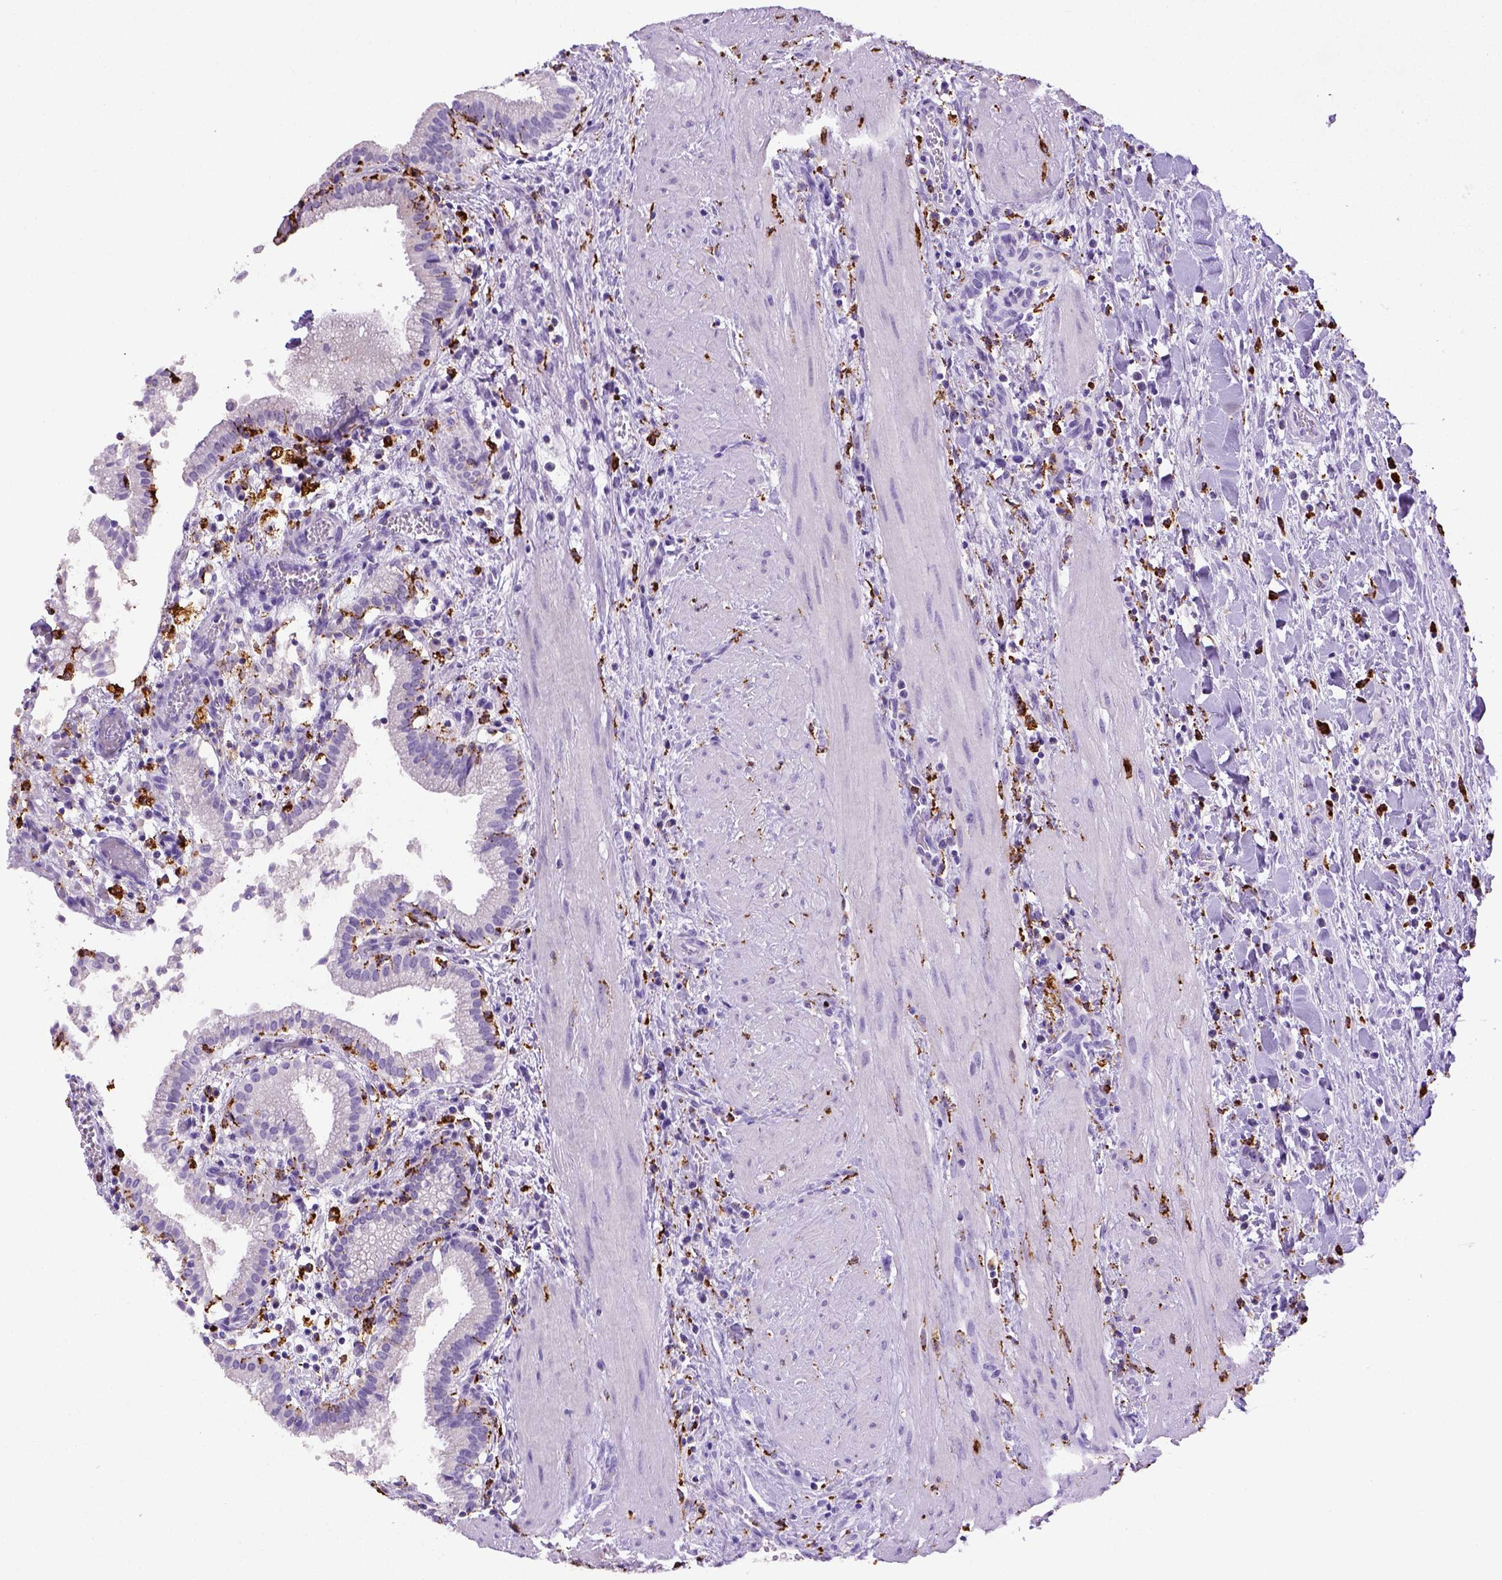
{"staining": {"intensity": "negative", "quantity": "none", "location": "none"}, "tissue": "gallbladder", "cell_type": "Glandular cells", "image_type": "normal", "snomed": [{"axis": "morphology", "description": "Normal tissue, NOS"}, {"axis": "topography", "description": "Gallbladder"}], "caption": "Immunohistochemistry micrograph of unremarkable human gallbladder stained for a protein (brown), which displays no expression in glandular cells.", "gene": "CD68", "patient": {"sex": "male", "age": 42}}